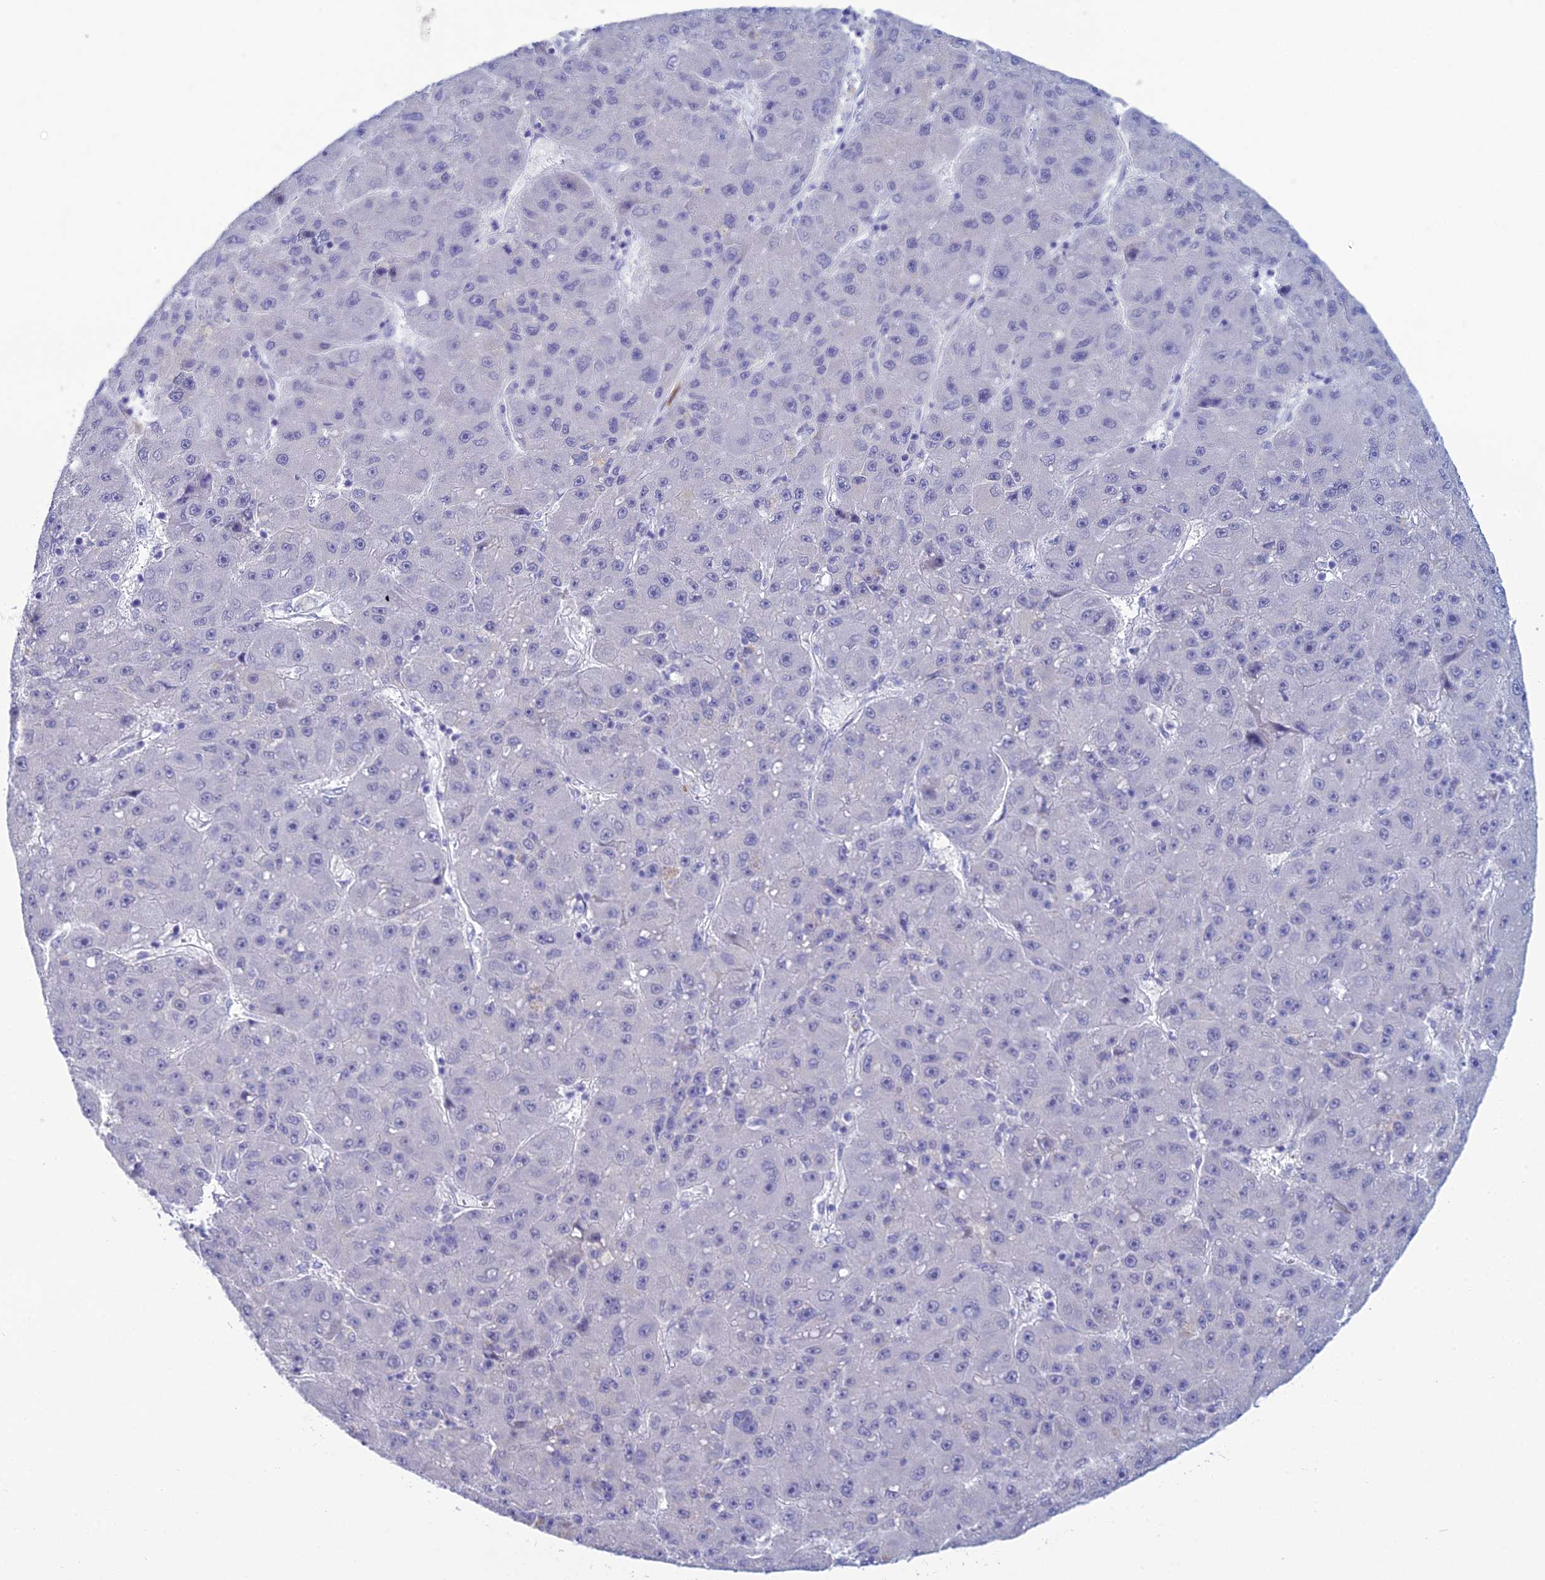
{"staining": {"intensity": "negative", "quantity": "none", "location": "none"}, "tissue": "liver cancer", "cell_type": "Tumor cells", "image_type": "cancer", "snomed": [{"axis": "morphology", "description": "Carcinoma, Hepatocellular, NOS"}, {"axis": "topography", "description": "Liver"}], "caption": "Immunohistochemistry histopathology image of neoplastic tissue: human liver hepatocellular carcinoma stained with DAB (3,3'-diaminobenzidine) reveals no significant protein expression in tumor cells.", "gene": "MUC13", "patient": {"sex": "male", "age": 67}}